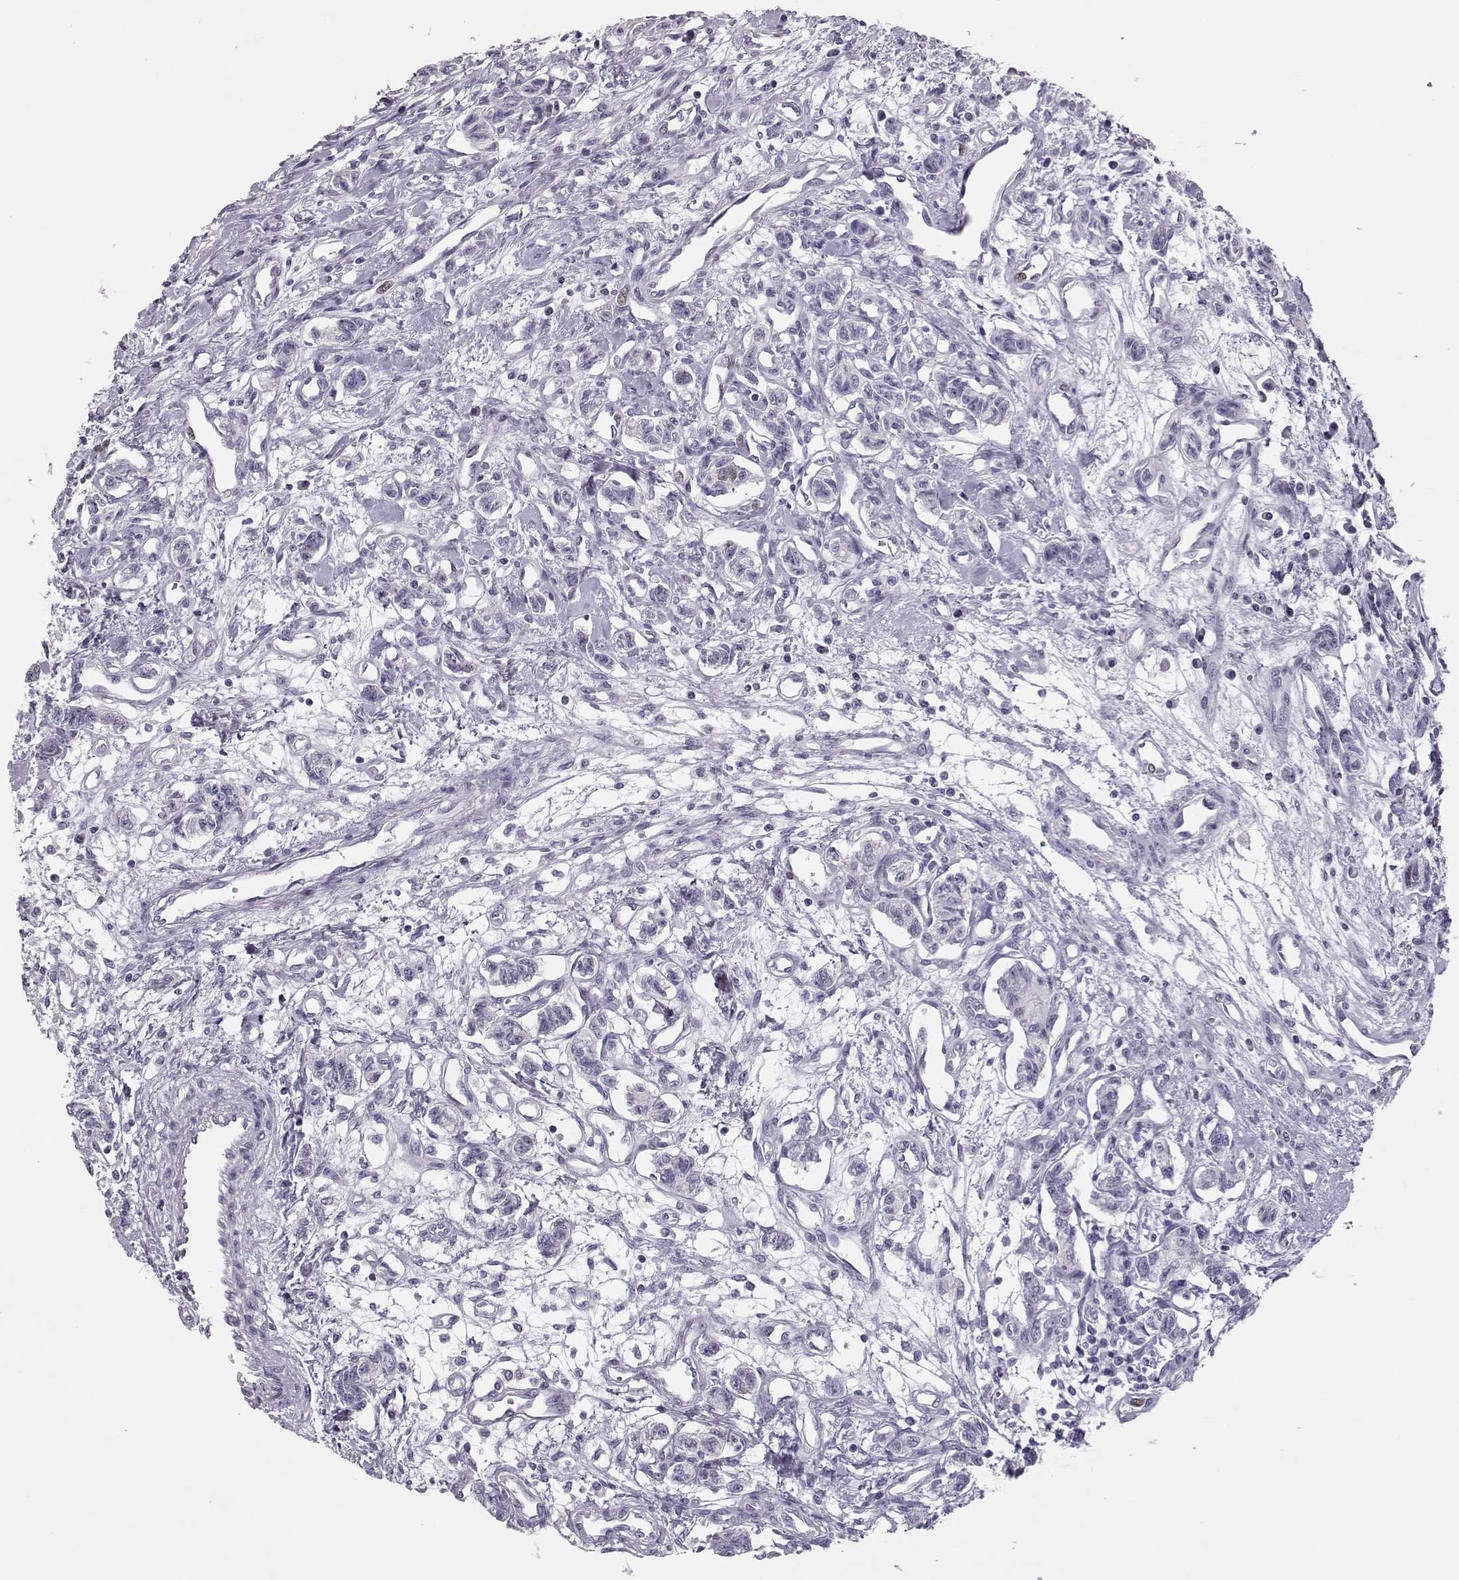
{"staining": {"intensity": "negative", "quantity": "none", "location": "none"}, "tissue": "carcinoid", "cell_type": "Tumor cells", "image_type": "cancer", "snomed": [{"axis": "morphology", "description": "Carcinoid, malignant, NOS"}, {"axis": "topography", "description": "Kidney"}], "caption": "Immunohistochemical staining of malignant carcinoid exhibits no significant positivity in tumor cells. (Immunohistochemistry (ihc), brightfield microscopy, high magnification).", "gene": "SGO1", "patient": {"sex": "female", "age": 41}}